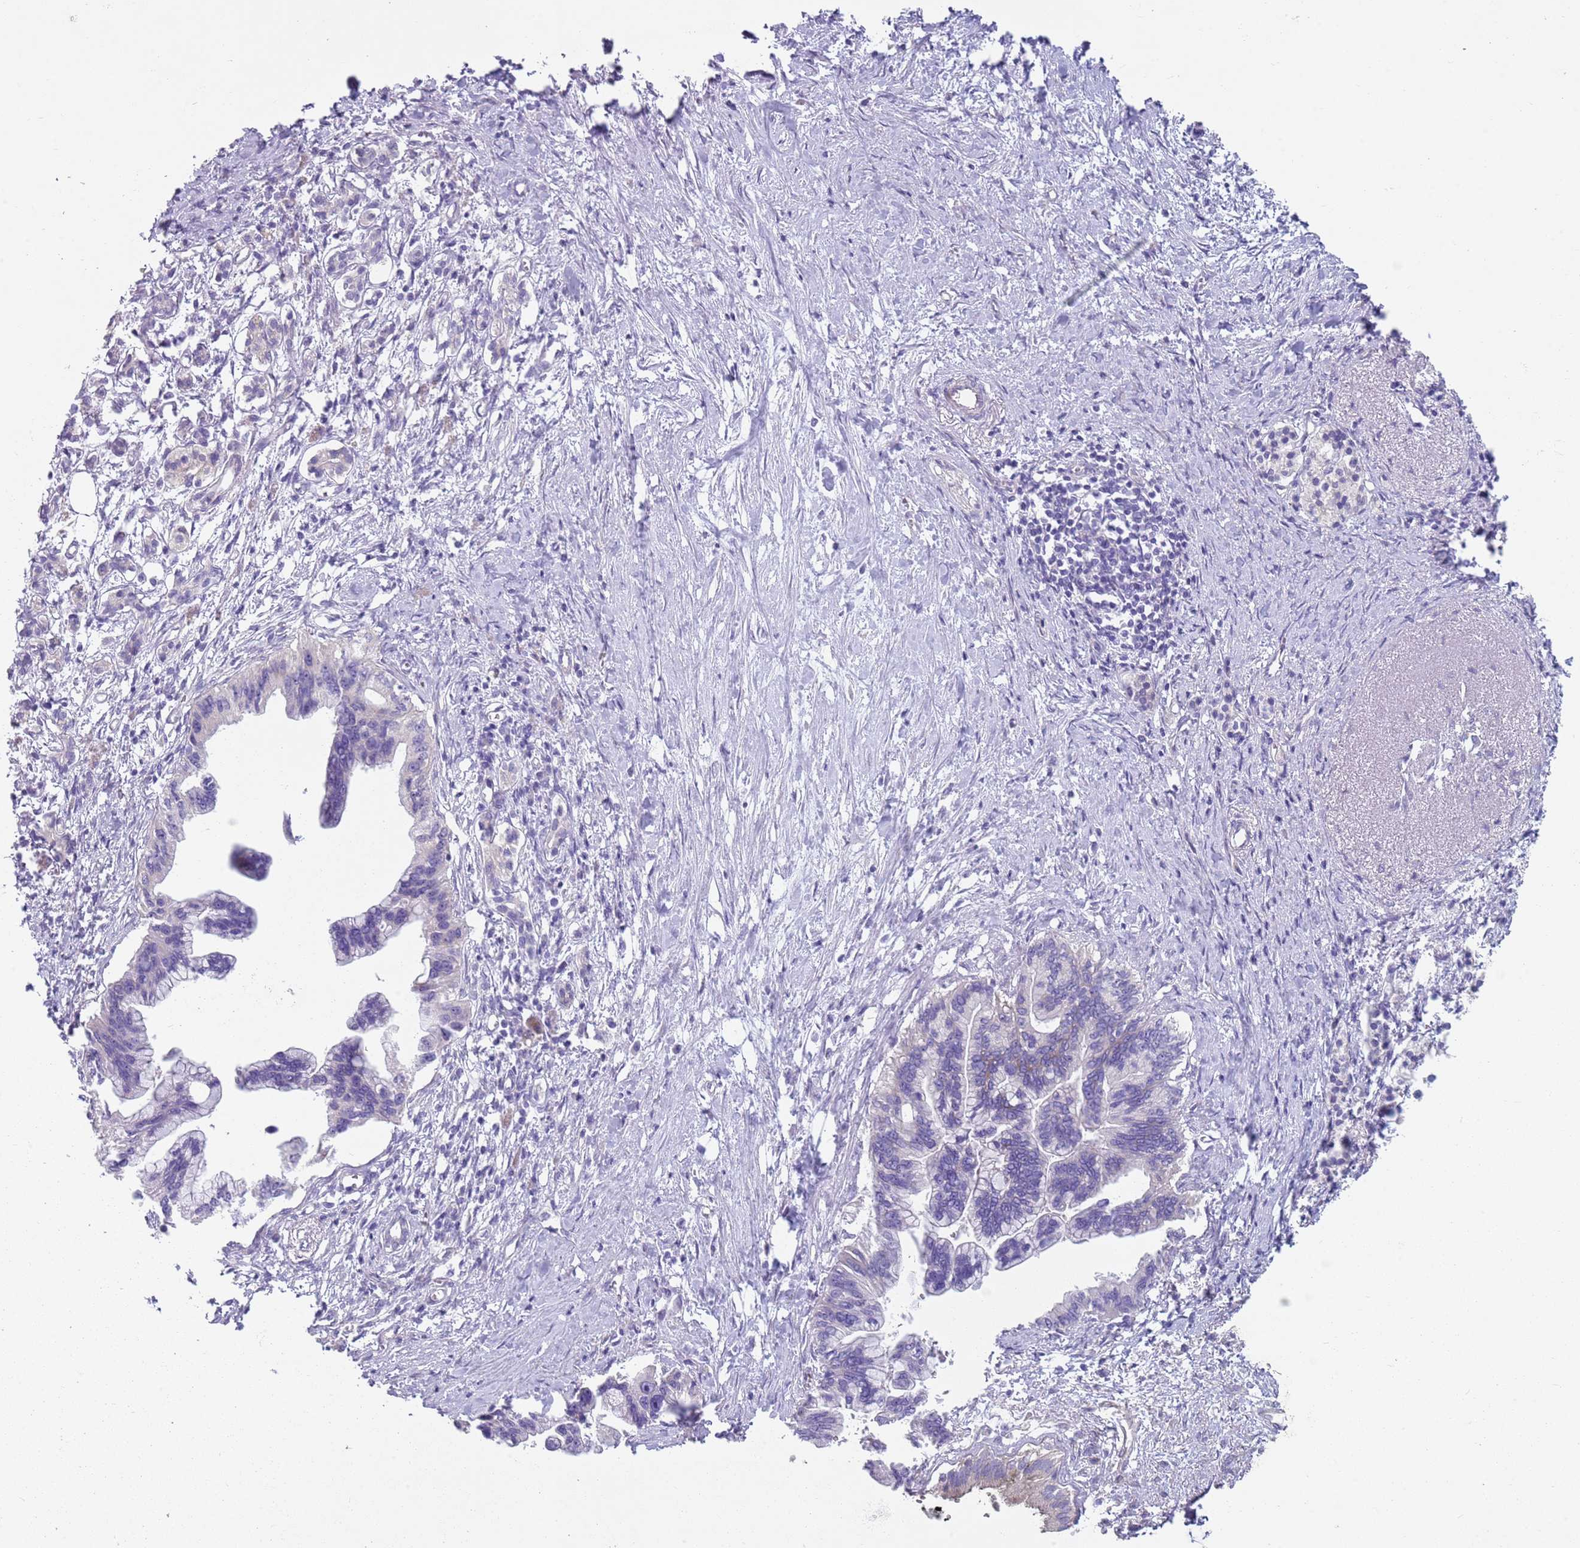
{"staining": {"intensity": "negative", "quantity": "none", "location": "none"}, "tissue": "pancreatic cancer", "cell_type": "Tumor cells", "image_type": "cancer", "snomed": [{"axis": "morphology", "description": "Adenocarcinoma, NOS"}, {"axis": "topography", "description": "Pancreas"}], "caption": "Tumor cells show no significant expression in adenocarcinoma (pancreatic).", "gene": "ZNF583", "patient": {"sex": "female", "age": 83}}